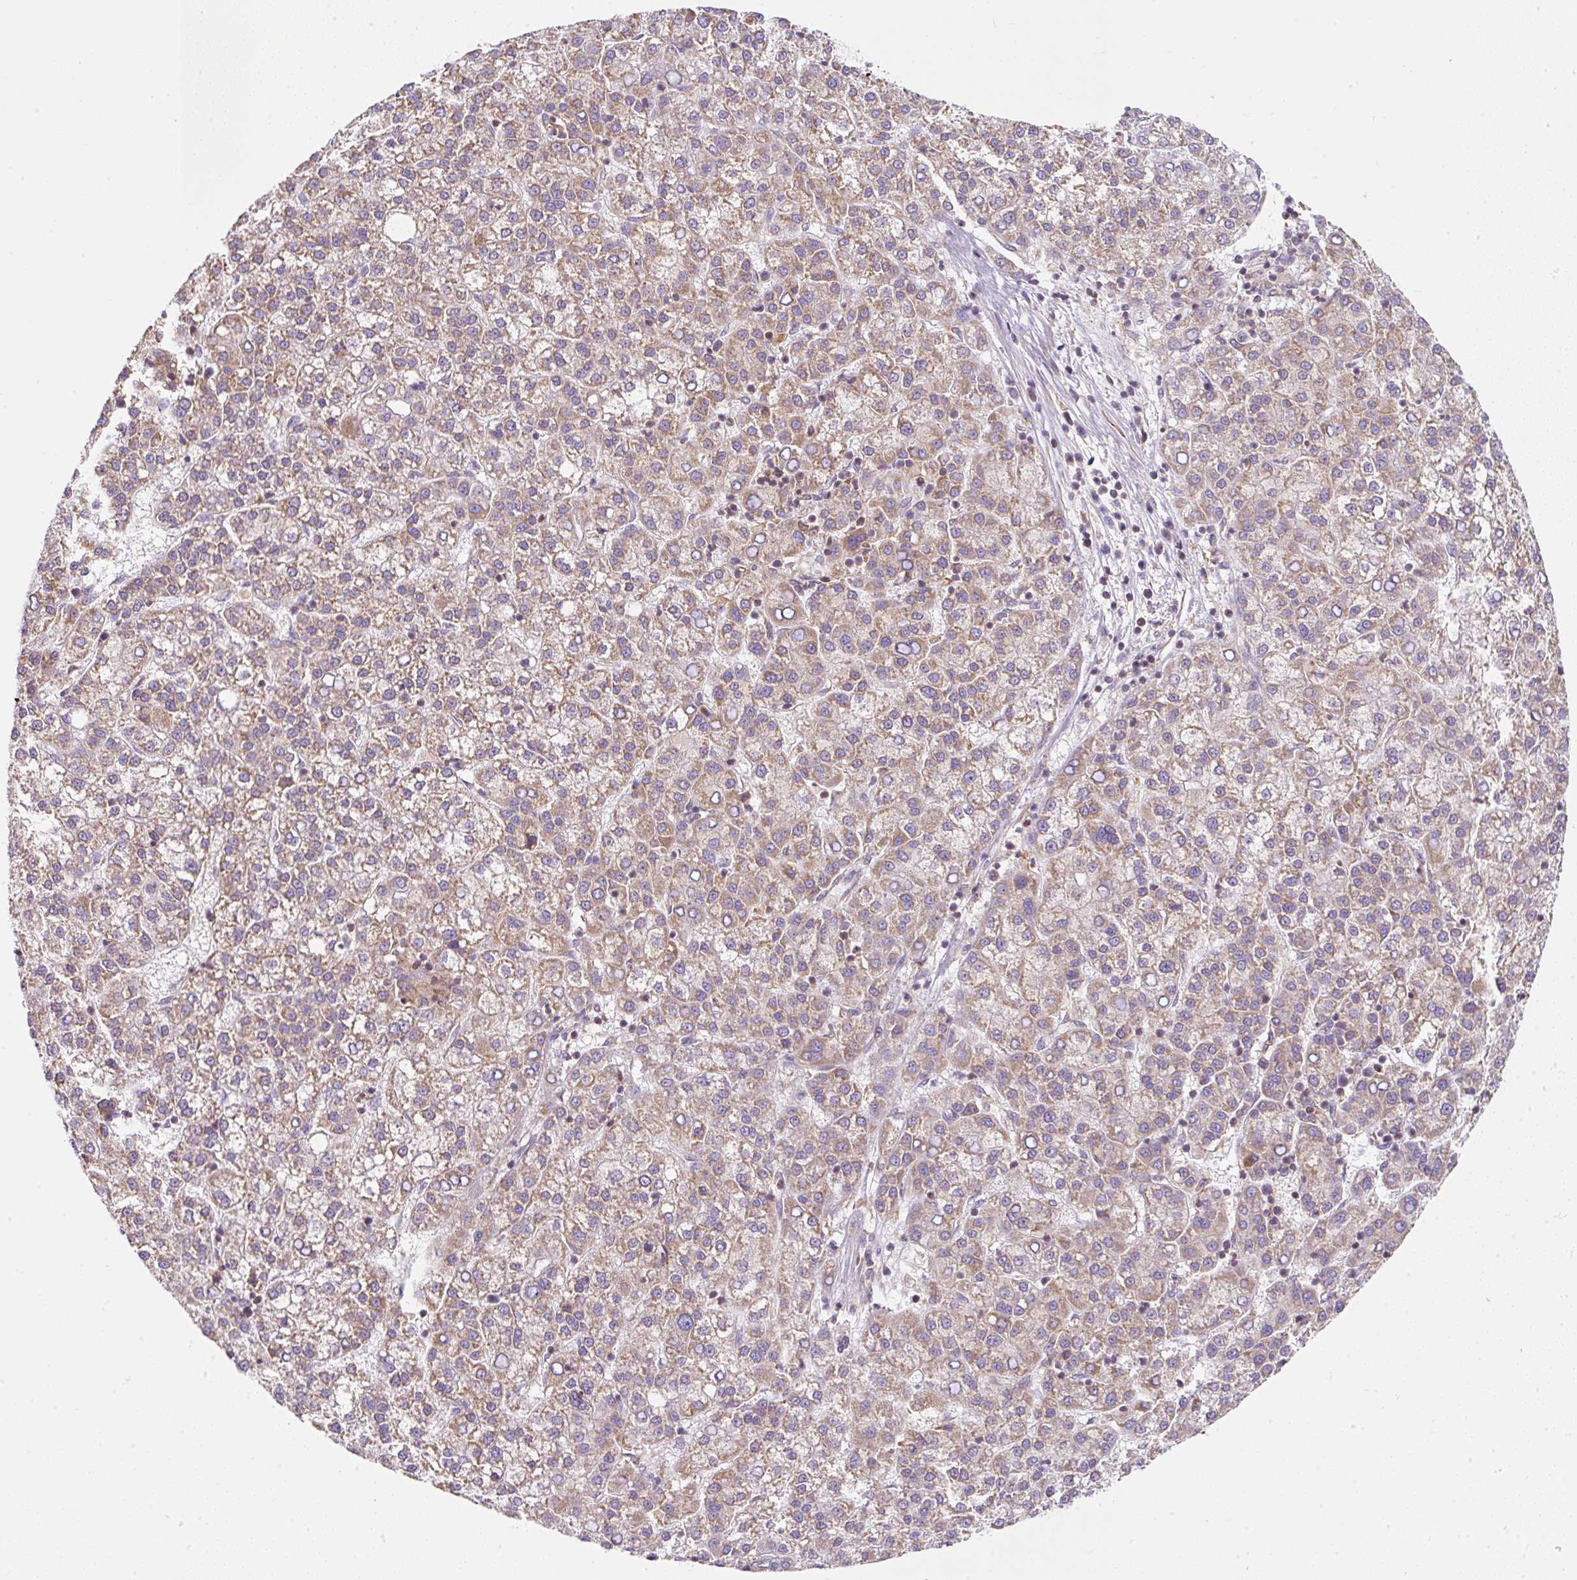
{"staining": {"intensity": "moderate", "quantity": ">75%", "location": "cytoplasmic/membranous"}, "tissue": "liver cancer", "cell_type": "Tumor cells", "image_type": "cancer", "snomed": [{"axis": "morphology", "description": "Carcinoma, Hepatocellular, NOS"}, {"axis": "topography", "description": "Liver"}], "caption": "The image exhibits staining of hepatocellular carcinoma (liver), revealing moderate cytoplasmic/membranous protein positivity (brown color) within tumor cells.", "gene": "ERAP2", "patient": {"sex": "female", "age": 58}}